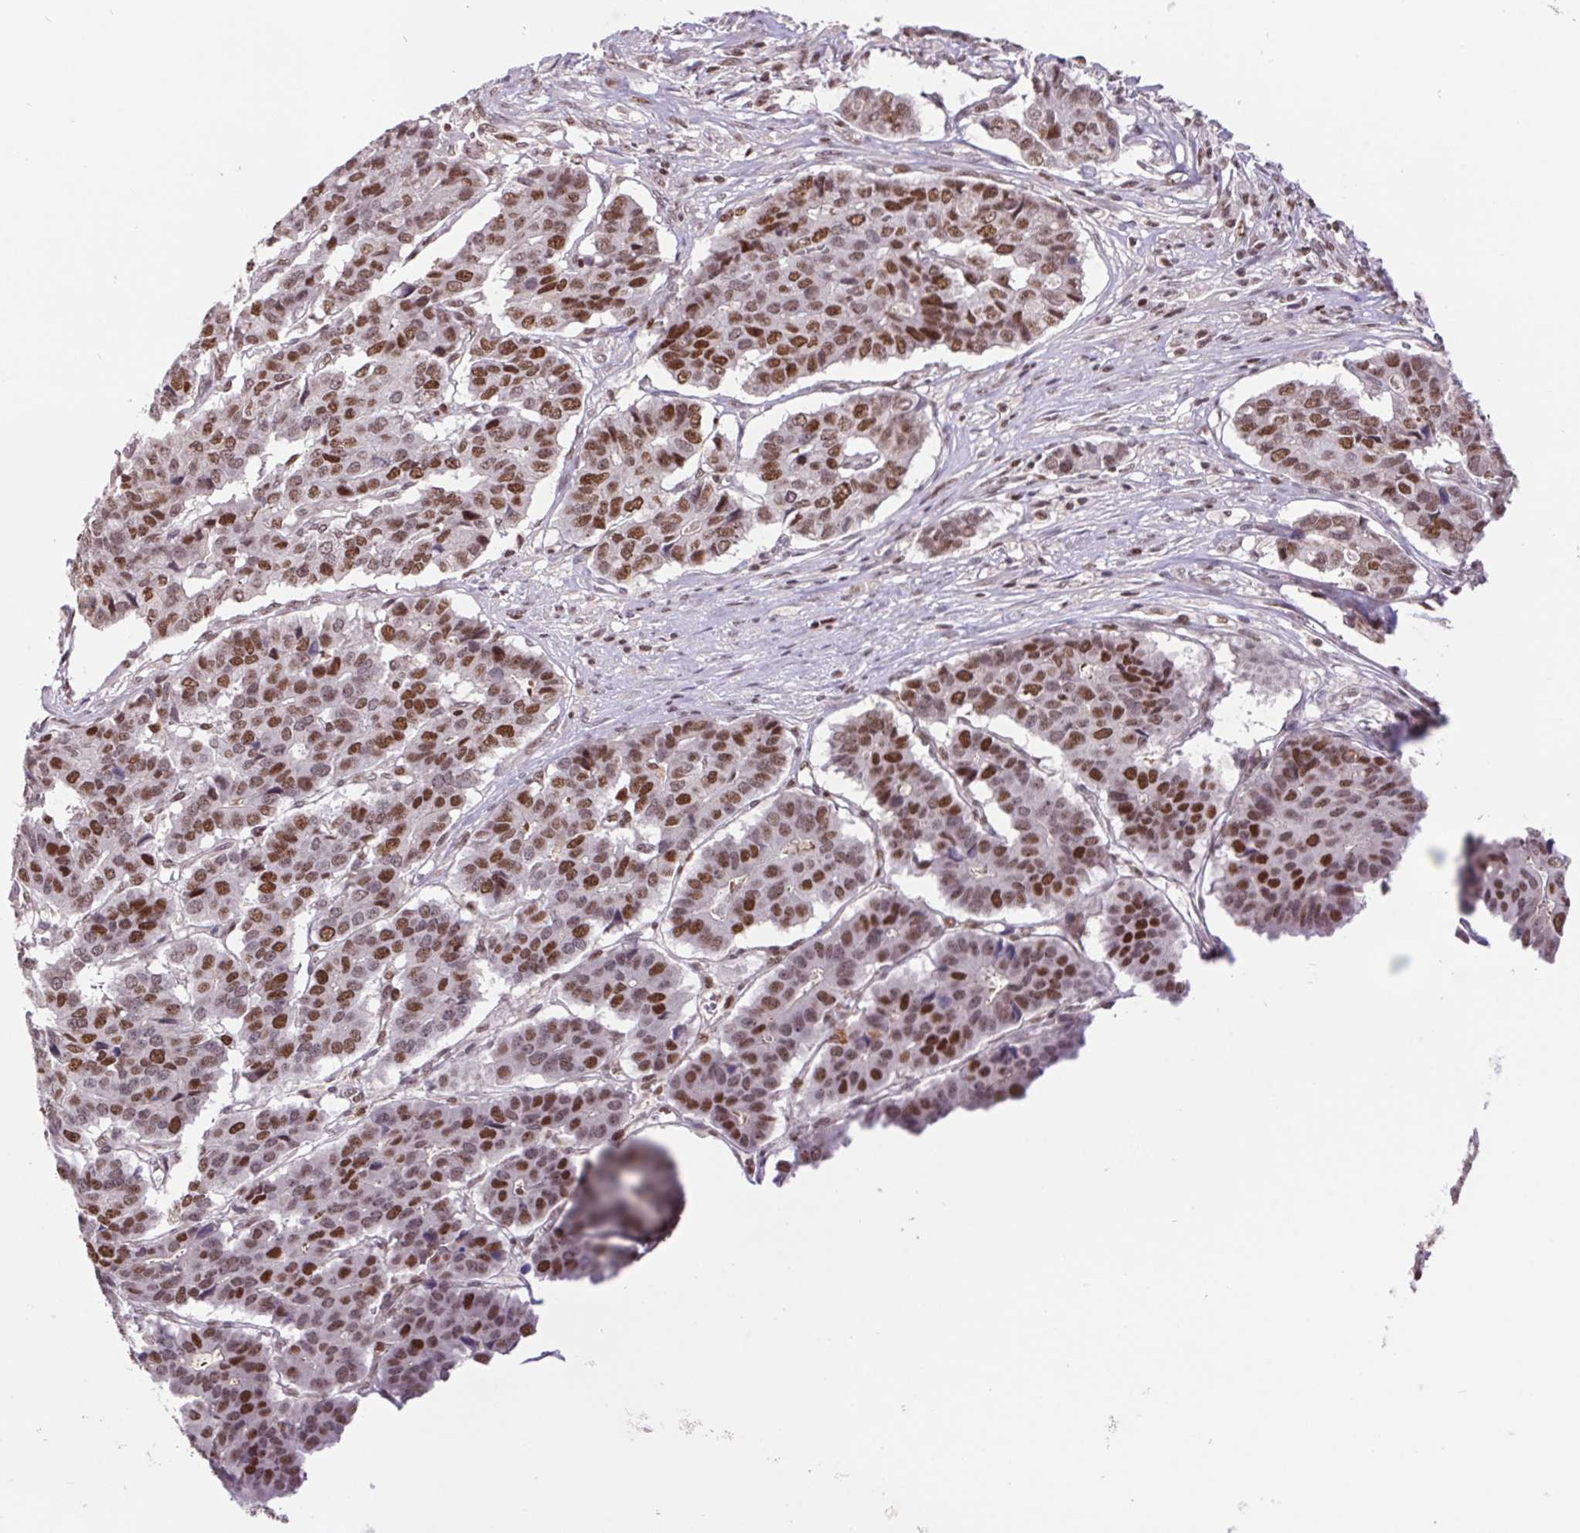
{"staining": {"intensity": "moderate", "quantity": ">75%", "location": "nuclear"}, "tissue": "pancreatic cancer", "cell_type": "Tumor cells", "image_type": "cancer", "snomed": [{"axis": "morphology", "description": "Adenocarcinoma, NOS"}, {"axis": "topography", "description": "Pancreas"}], "caption": "Immunohistochemical staining of adenocarcinoma (pancreatic) demonstrates medium levels of moderate nuclear protein positivity in approximately >75% of tumor cells.", "gene": "POLD3", "patient": {"sex": "male", "age": 50}}